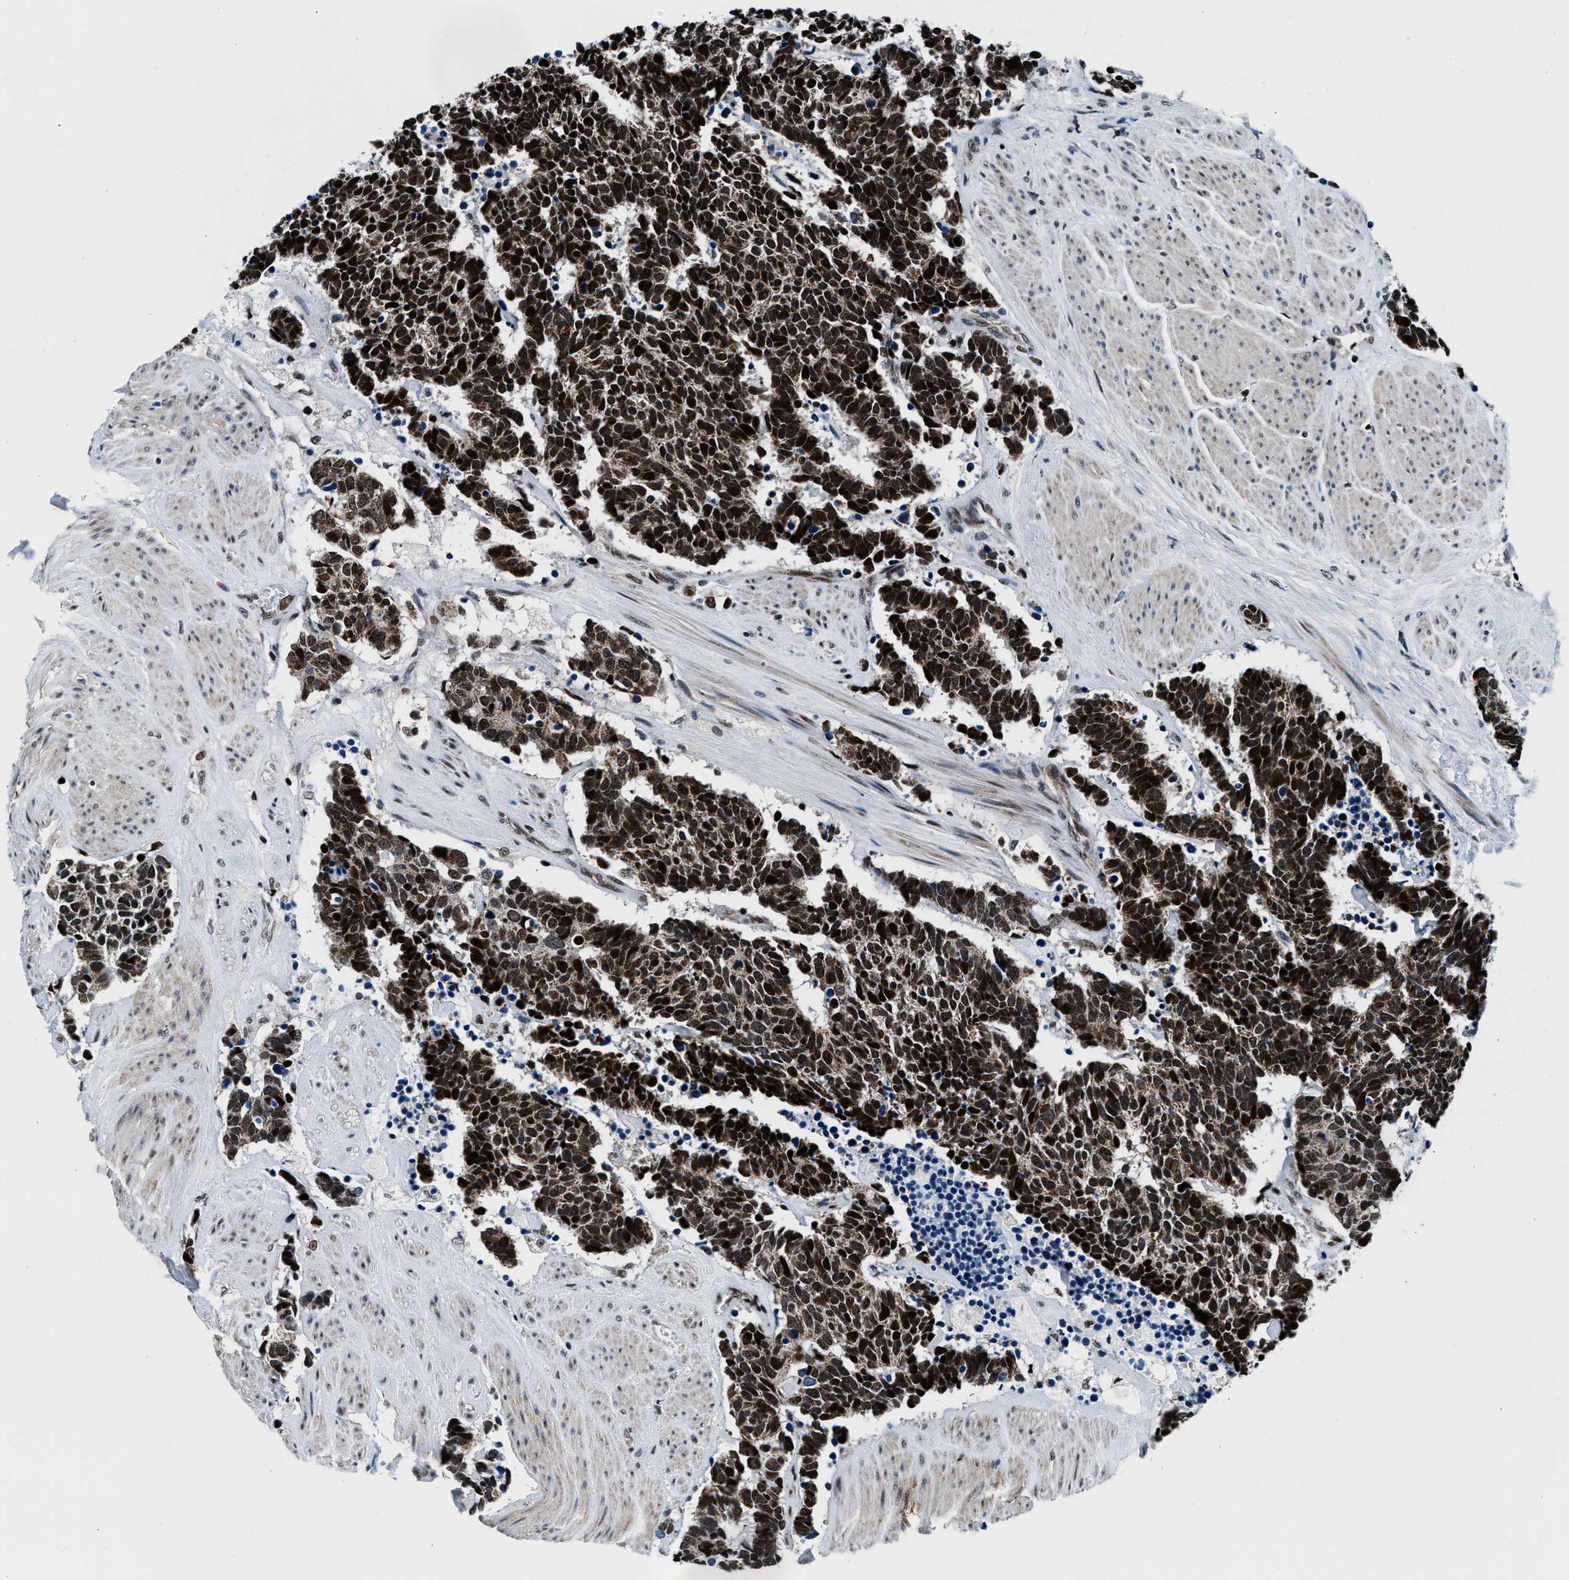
{"staining": {"intensity": "strong", "quantity": ">75%", "location": "nuclear"}, "tissue": "carcinoid", "cell_type": "Tumor cells", "image_type": "cancer", "snomed": [{"axis": "morphology", "description": "Carcinoma, NOS"}, {"axis": "morphology", "description": "Carcinoid, malignant, NOS"}, {"axis": "topography", "description": "Urinary bladder"}], "caption": "Strong nuclear staining for a protein is seen in about >75% of tumor cells of carcinoid using immunohistochemistry.", "gene": "PRRC2B", "patient": {"sex": "male", "age": 57}}